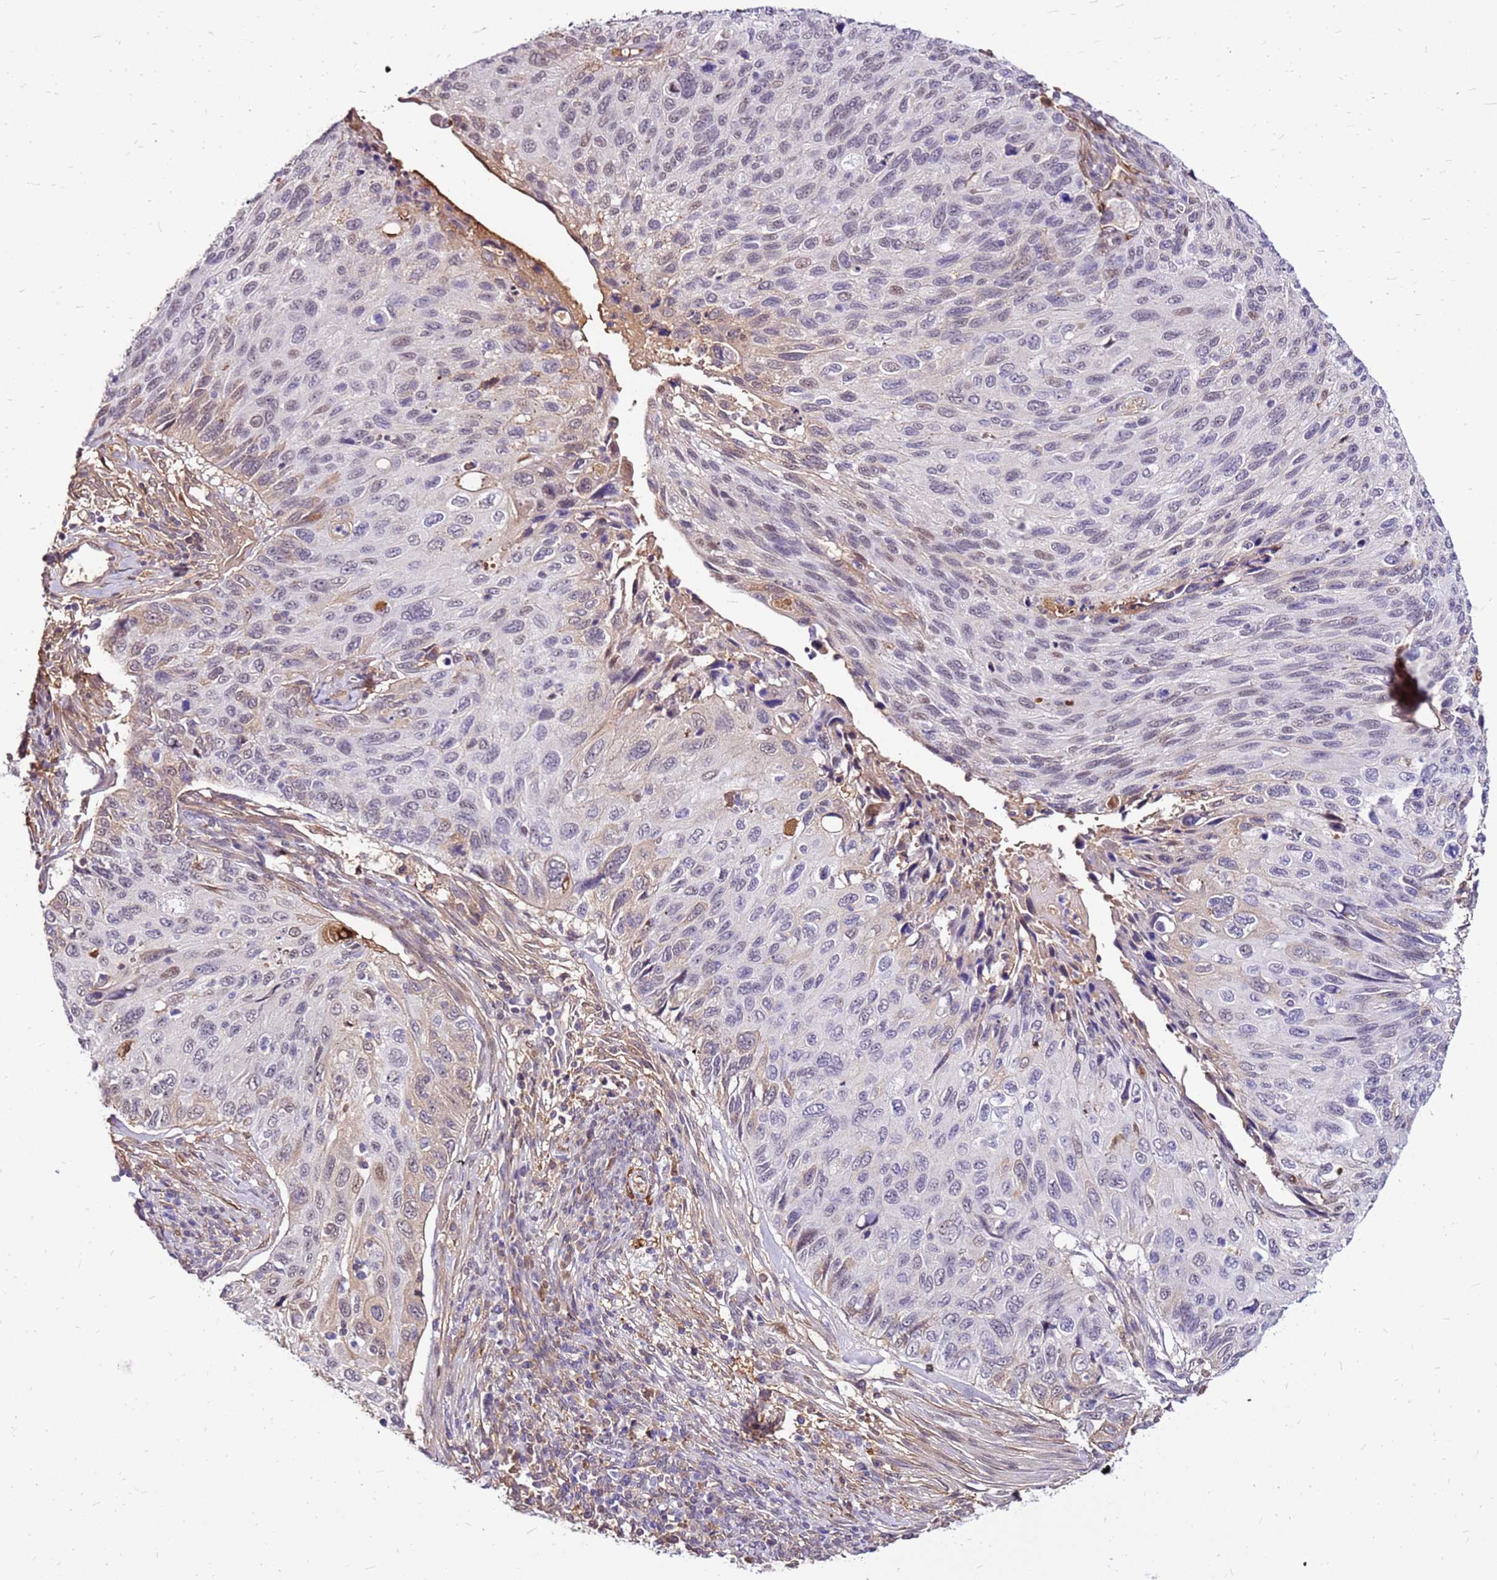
{"staining": {"intensity": "weak", "quantity": "25%-75%", "location": "nuclear"}, "tissue": "cervical cancer", "cell_type": "Tumor cells", "image_type": "cancer", "snomed": [{"axis": "morphology", "description": "Squamous cell carcinoma, NOS"}, {"axis": "topography", "description": "Cervix"}], "caption": "Cervical cancer tissue demonstrates weak nuclear staining in approximately 25%-75% of tumor cells (brown staining indicates protein expression, while blue staining denotes nuclei).", "gene": "ALDH1A3", "patient": {"sex": "female", "age": 70}}